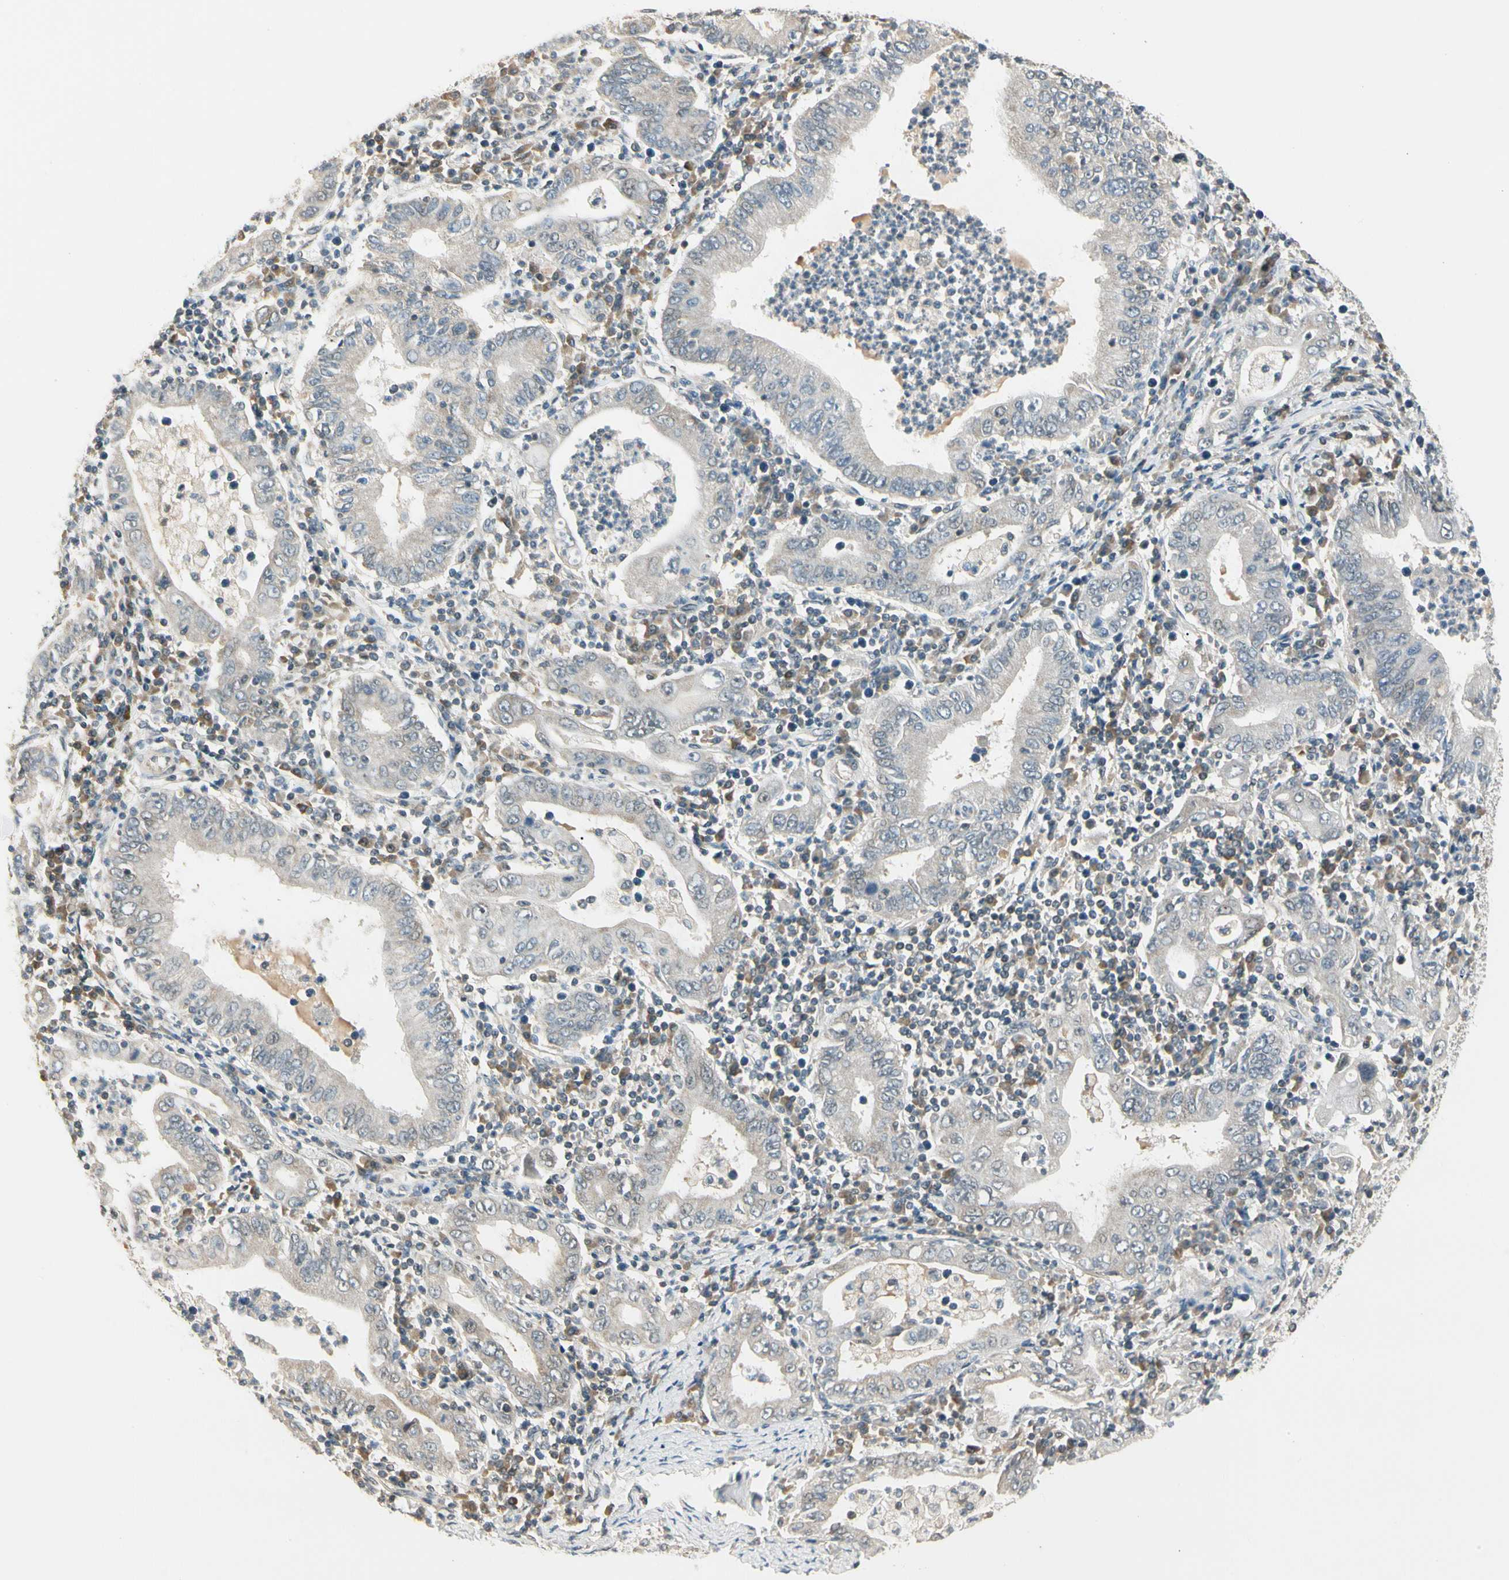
{"staining": {"intensity": "weak", "quantity": "25%-75%", "location": "cytoplasmic/membranous"}, "tissue": "stomach cancer", "cell_type": "Tumor cells", "image_type": "cancer", "snomed": [{"axis": "morphology", "description": "Normal tissue, NOS"}, {"axis": "morphology", "description": "Adenocarcinoma, NOS"}, {"axis": "topography", "description": "Esophagus"}, {"axis": "topography", "description": "Stomach, upper"}, {"axis": "topography", "description": "Peripheral nerve tissue"}], "caption": "Human stomach cancer (adenocarcinoma) stained with a protein marker displays weak staining in tumor cells.", "gene": "ZSCAN12", "patient": {"sex": "male", "age": 62}}